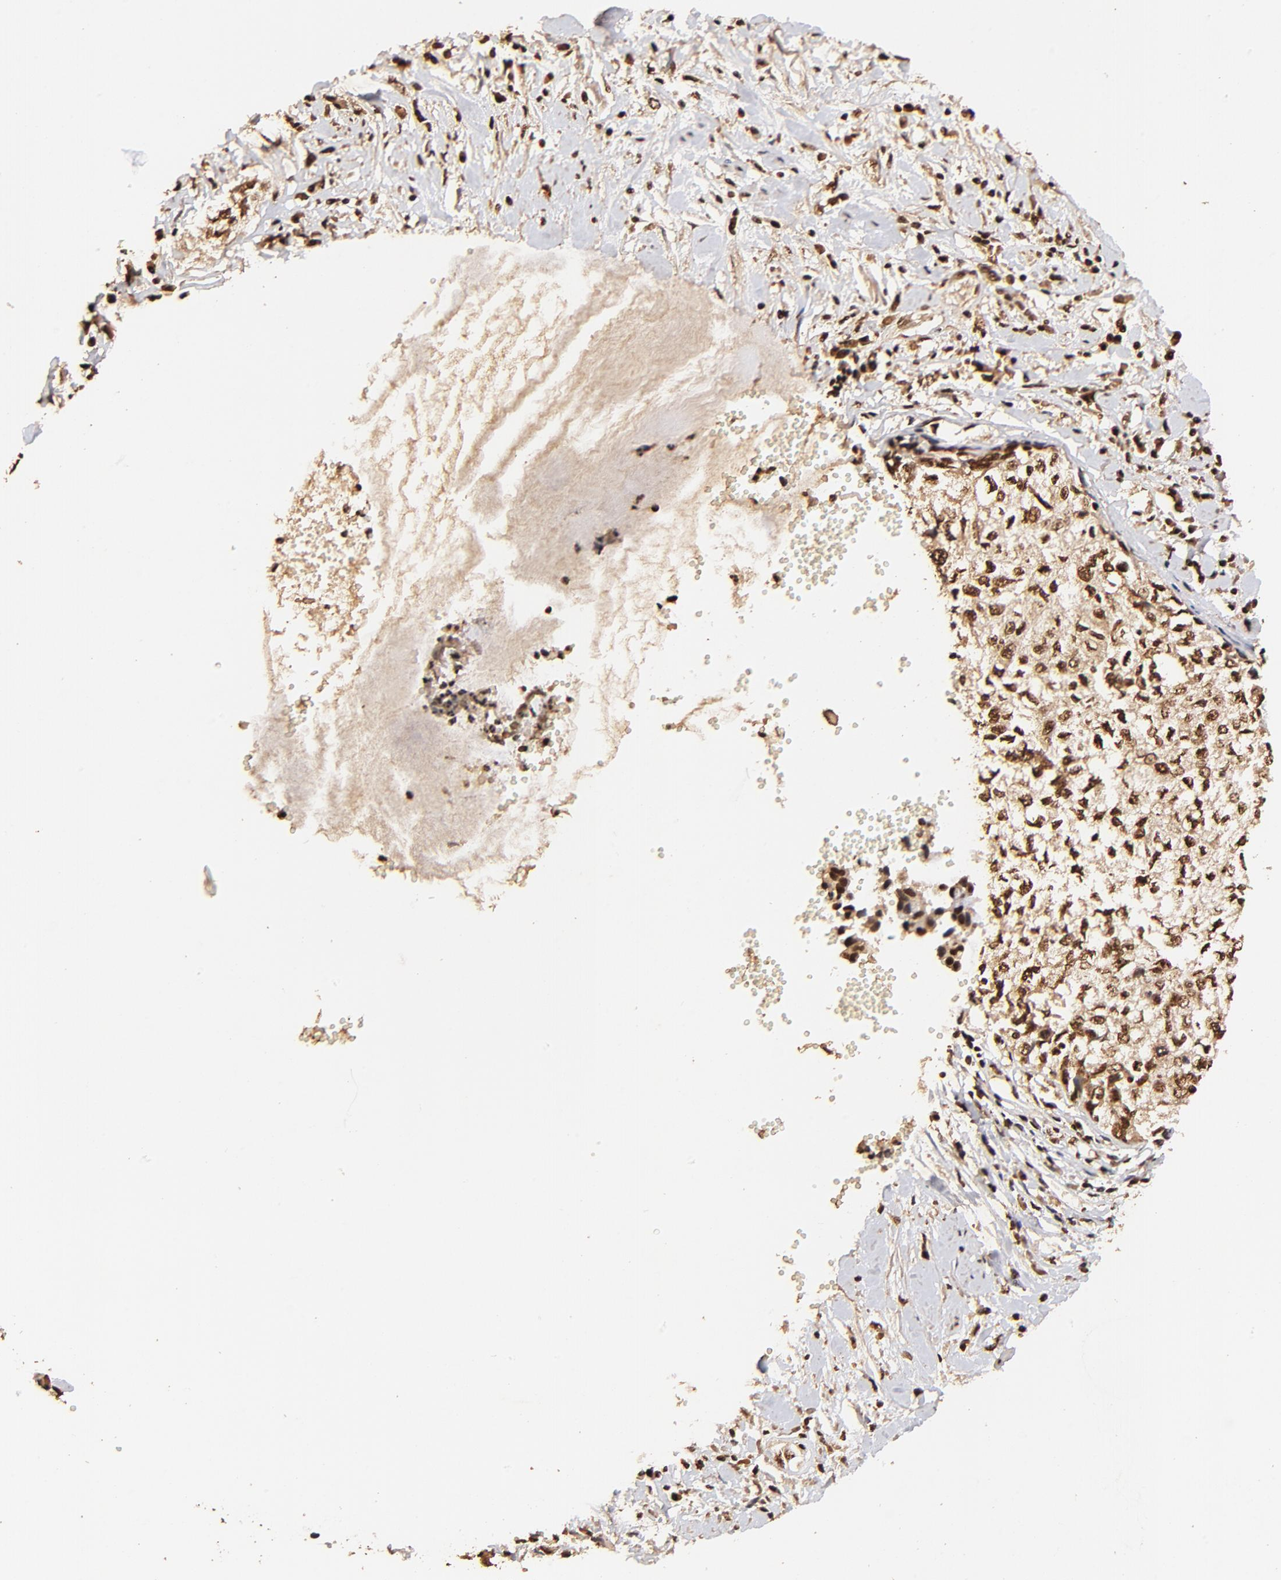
{"staining": {"intensity": "strong", "quantity": ">75%", "location": "cytoplasmic/membranous,nuclear"}, "tissue": "cervical cancer", "cell_type": "Tumor cells", "image_type": "cancer", "snomed": [{"axis": "morphology", "description": "Normal tissue, NOS"}, {"axis": "morphology", "description": "Squamous cell carcinoma, NOS"}, {"axis": "topography", "description": "Cervix"}], "caption": "IHC (DAB (3,3'-diaminobenzidine)) staining of human cervical squamous cell carcinoma shows strong cytoplasmic/membranous and nuclear protein expression in about >75% of tumor cells.", "gene": "MED12", "patient": {"sex": "female", "age": 45}}